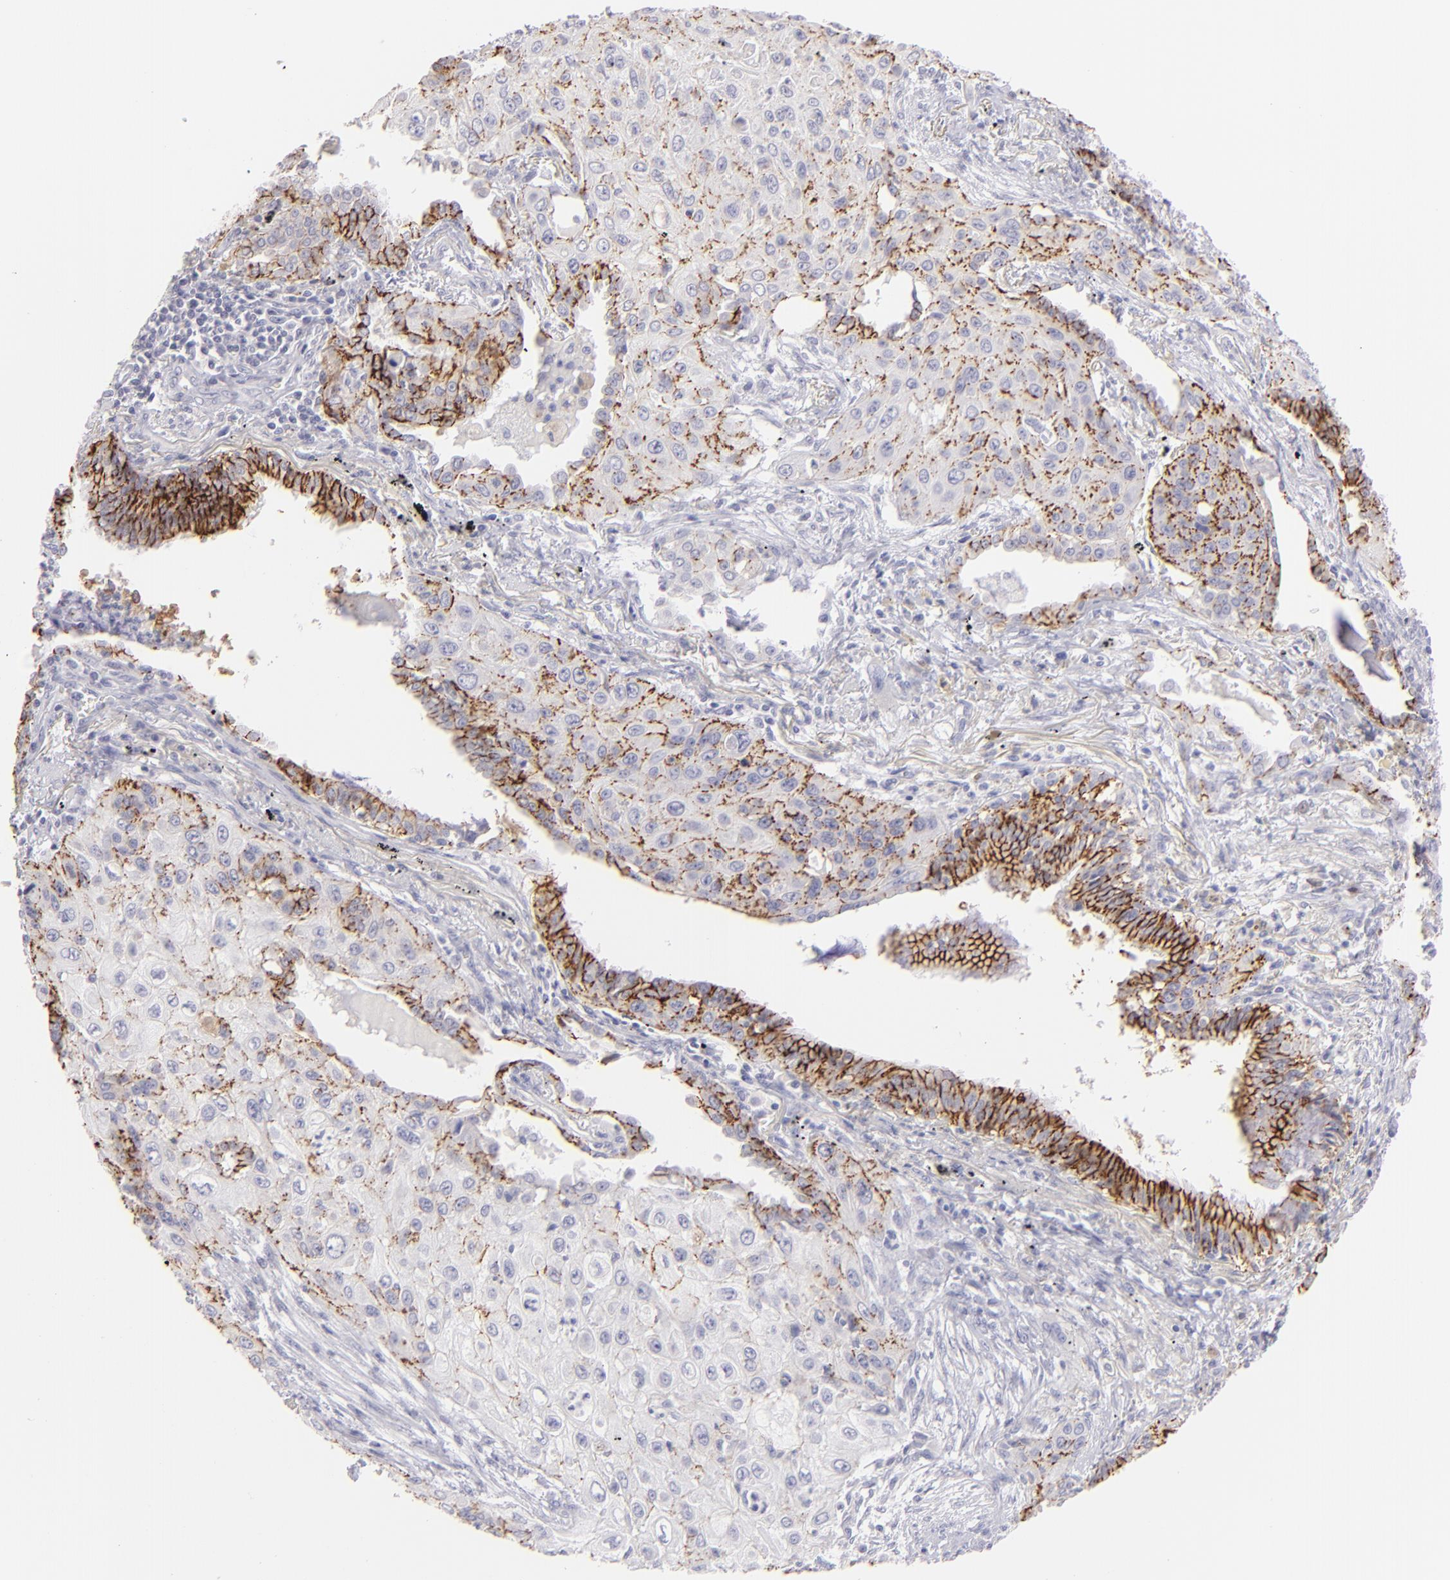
{"staining": {"intensity": "moderate", "quantity": "25%-75%", "location": "cytoplasmic/membranous"}, "tissue": "lung cancer", "cell_type": "Tumor cells", "image_type": "cancer", "snomed": [{"axis": "morphology", "description": "Squamous cell carcinoma, NOS"}, {"axis": "topography", "description": "Lung"}], "caption": "A brown stain shows moderate cytoplasmic/membranous staining of a protein in lung squamous cell carcinoma tumor cells.", "gene": "CLDN4", "patient": {"sex": "male", "age": 71}}